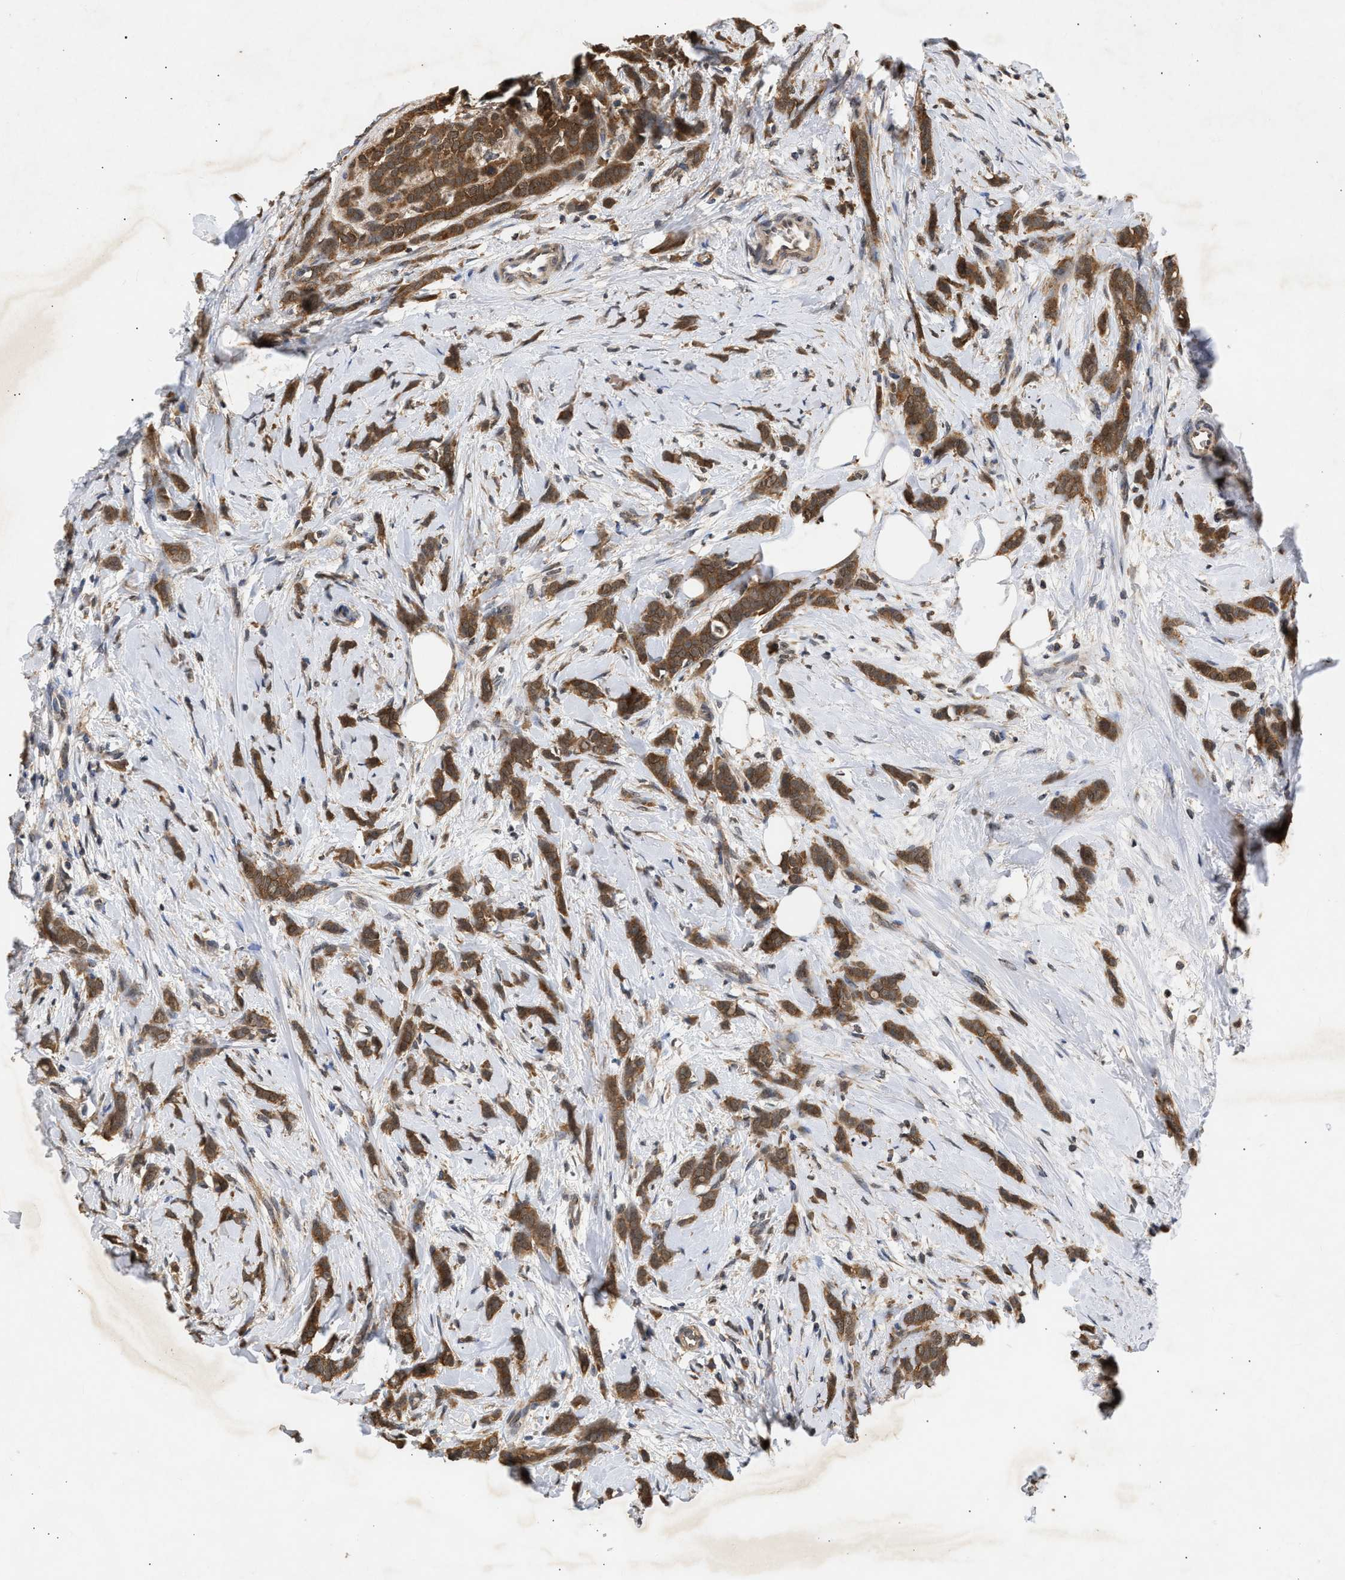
{"staining": {"intensity": "strong", "quantity": ">75%", "location": "cytoplasmic/membranous"}, "tissue": "breast cancer", "cell_type": "Tumor cells", "image_type": "cancer", "snomed": [{"axis": "morphology", "description": "Lobular carcinoma, in situ"}, {"axis": "morphology", "description": "Lobular carcinoma"}, {"axis": "topography", "description": "Breast"}], "caption": "Immunohistochemical staining of human breast lobular carcinoma displays high levels of strong cytoplasmic/membranous protein expression in about >75% of tumor cells.", "gene": "FITM1", "patient": {"sex": "female", "age": 41}}